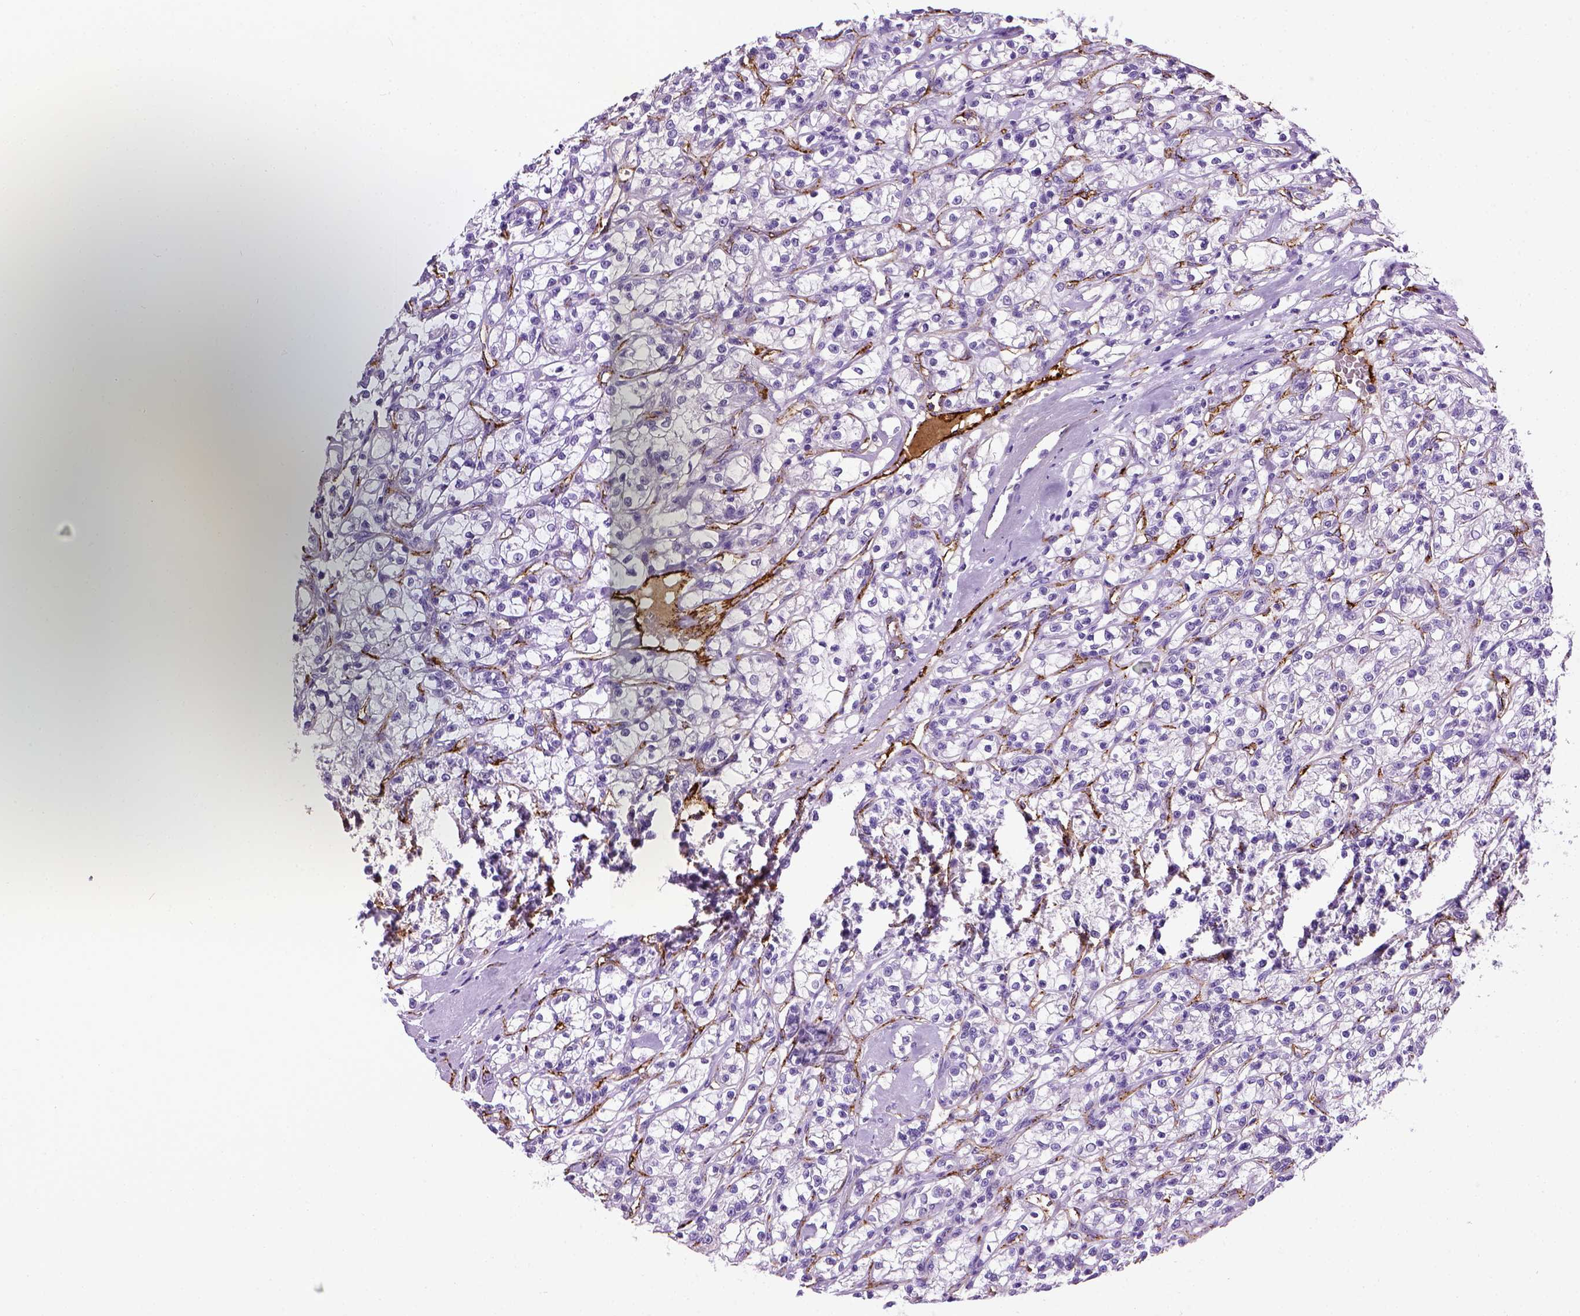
{"staining": {"intensity": "negative", "quantity": "none", "location": "none"}, "tissue": "renal cancer", "cell_type": "Tumor cells", "image_type": "cancer", "snomed": [{"axis": "morphology", "description": "Adenocarcinoma, NOS"}, {"axis": "topography", "description": "Kidney"}], "caption": "Photomicrograph shows no protein positivity in tumor cells of renal cancer tissue.", "gene": "VWF", "patient": {"sex": "female", "age": 59}}